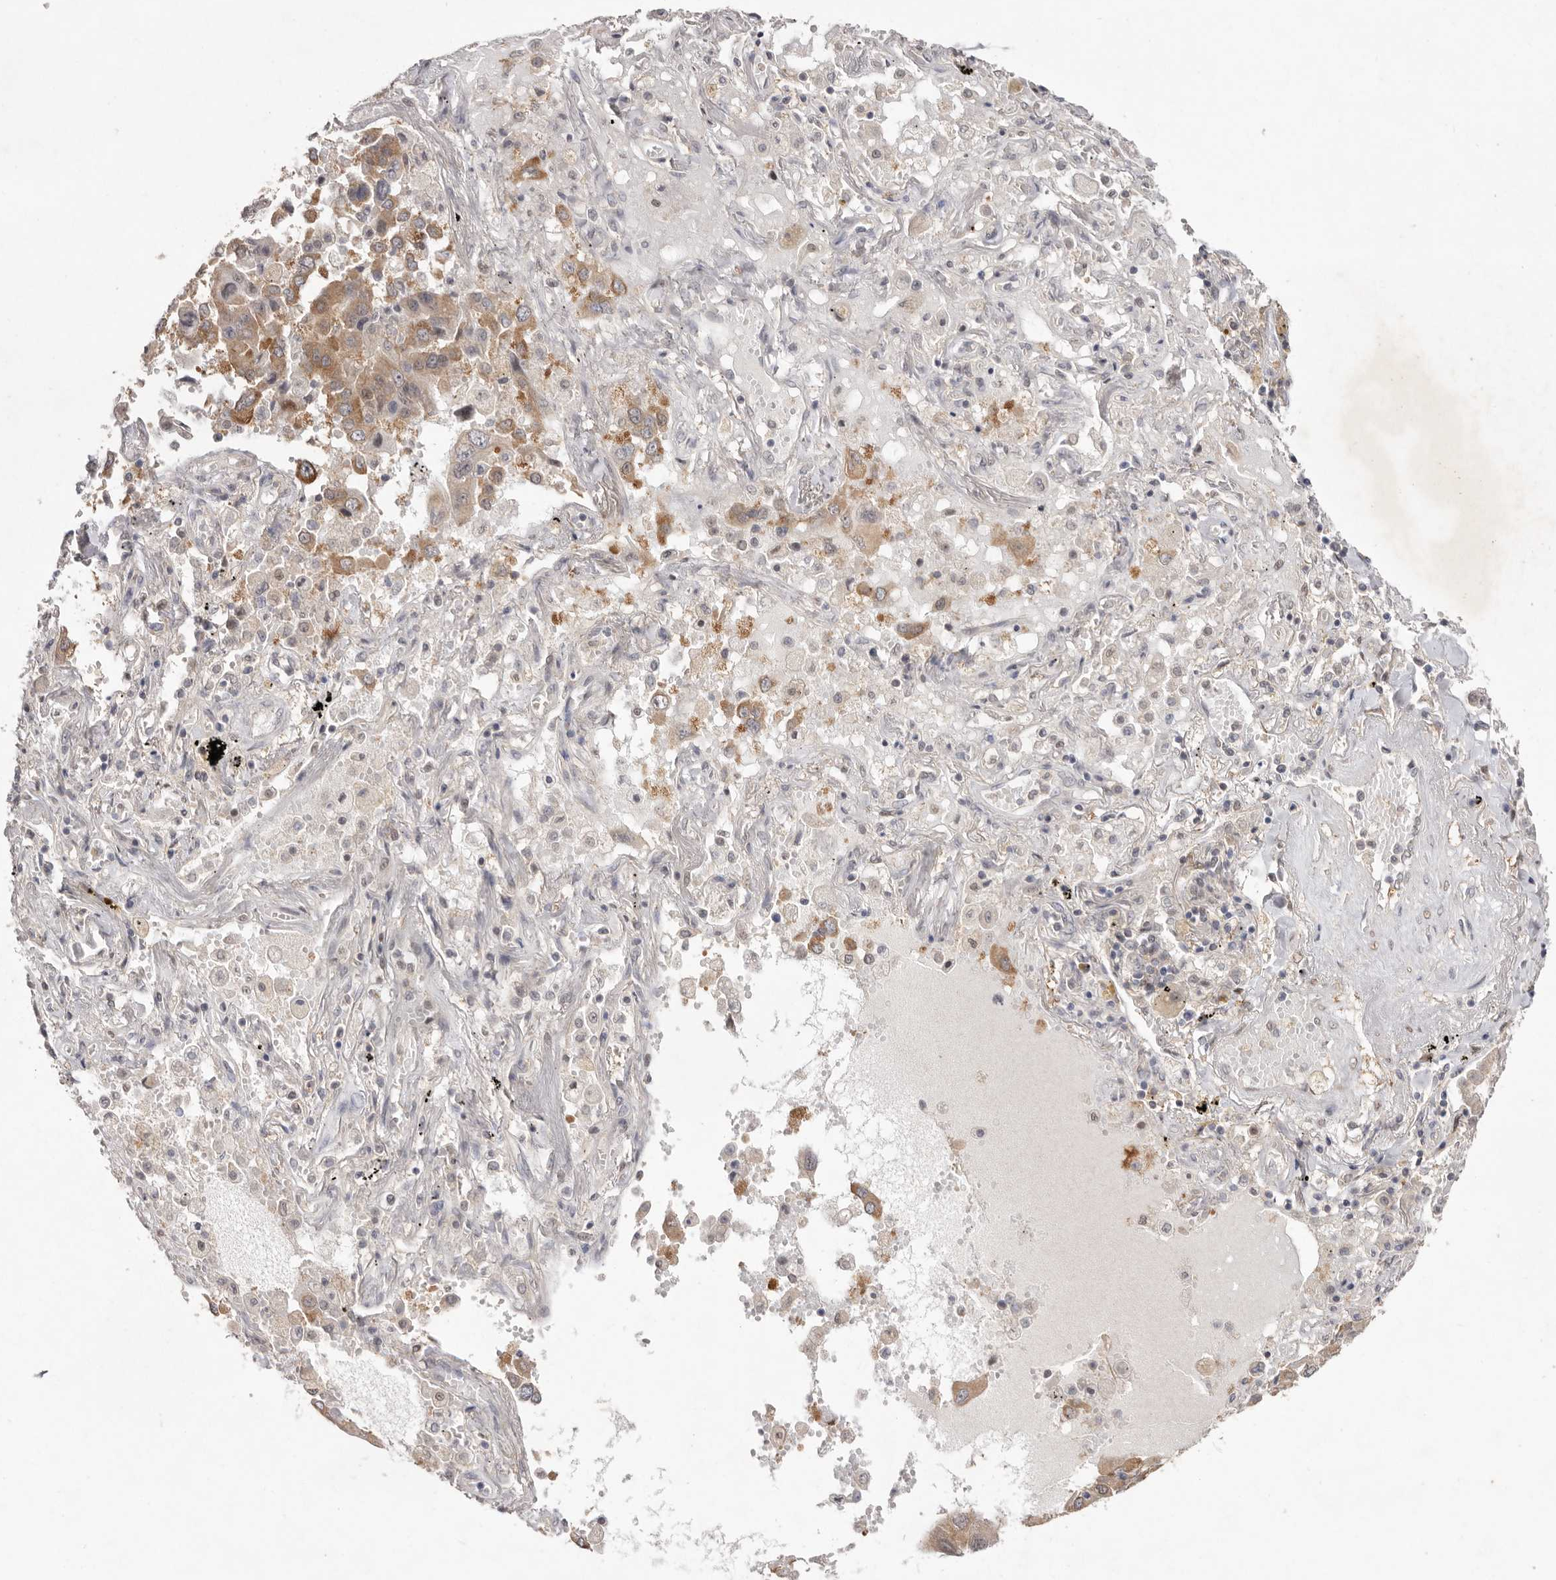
{"staining": {"intensity": "moderate", "quantity": ">75%", "location": "cytoplasmic/membranous"}, "tissue": "lung cancer", "cell_type": "Tumor cells", "image_type": "cancer", "snomed": [{"axis": "morphology", "description": "Adenocarcinoma, NOS"}, {"axis": "topography", "description": "Lung"}], "caption": "High-magnification brightfield microscopy of lung adenocarcinoma stained with DAB (3,3'-diaminobenzidine) (brown) and counterstained with hematoxylin (blue). tumor cells exhibit moderate cytoplasmic/membranous positivity is present in approximately>75% of cells.", "gene": "TADA1", "patient": {"sex": "female", "age": 65}}